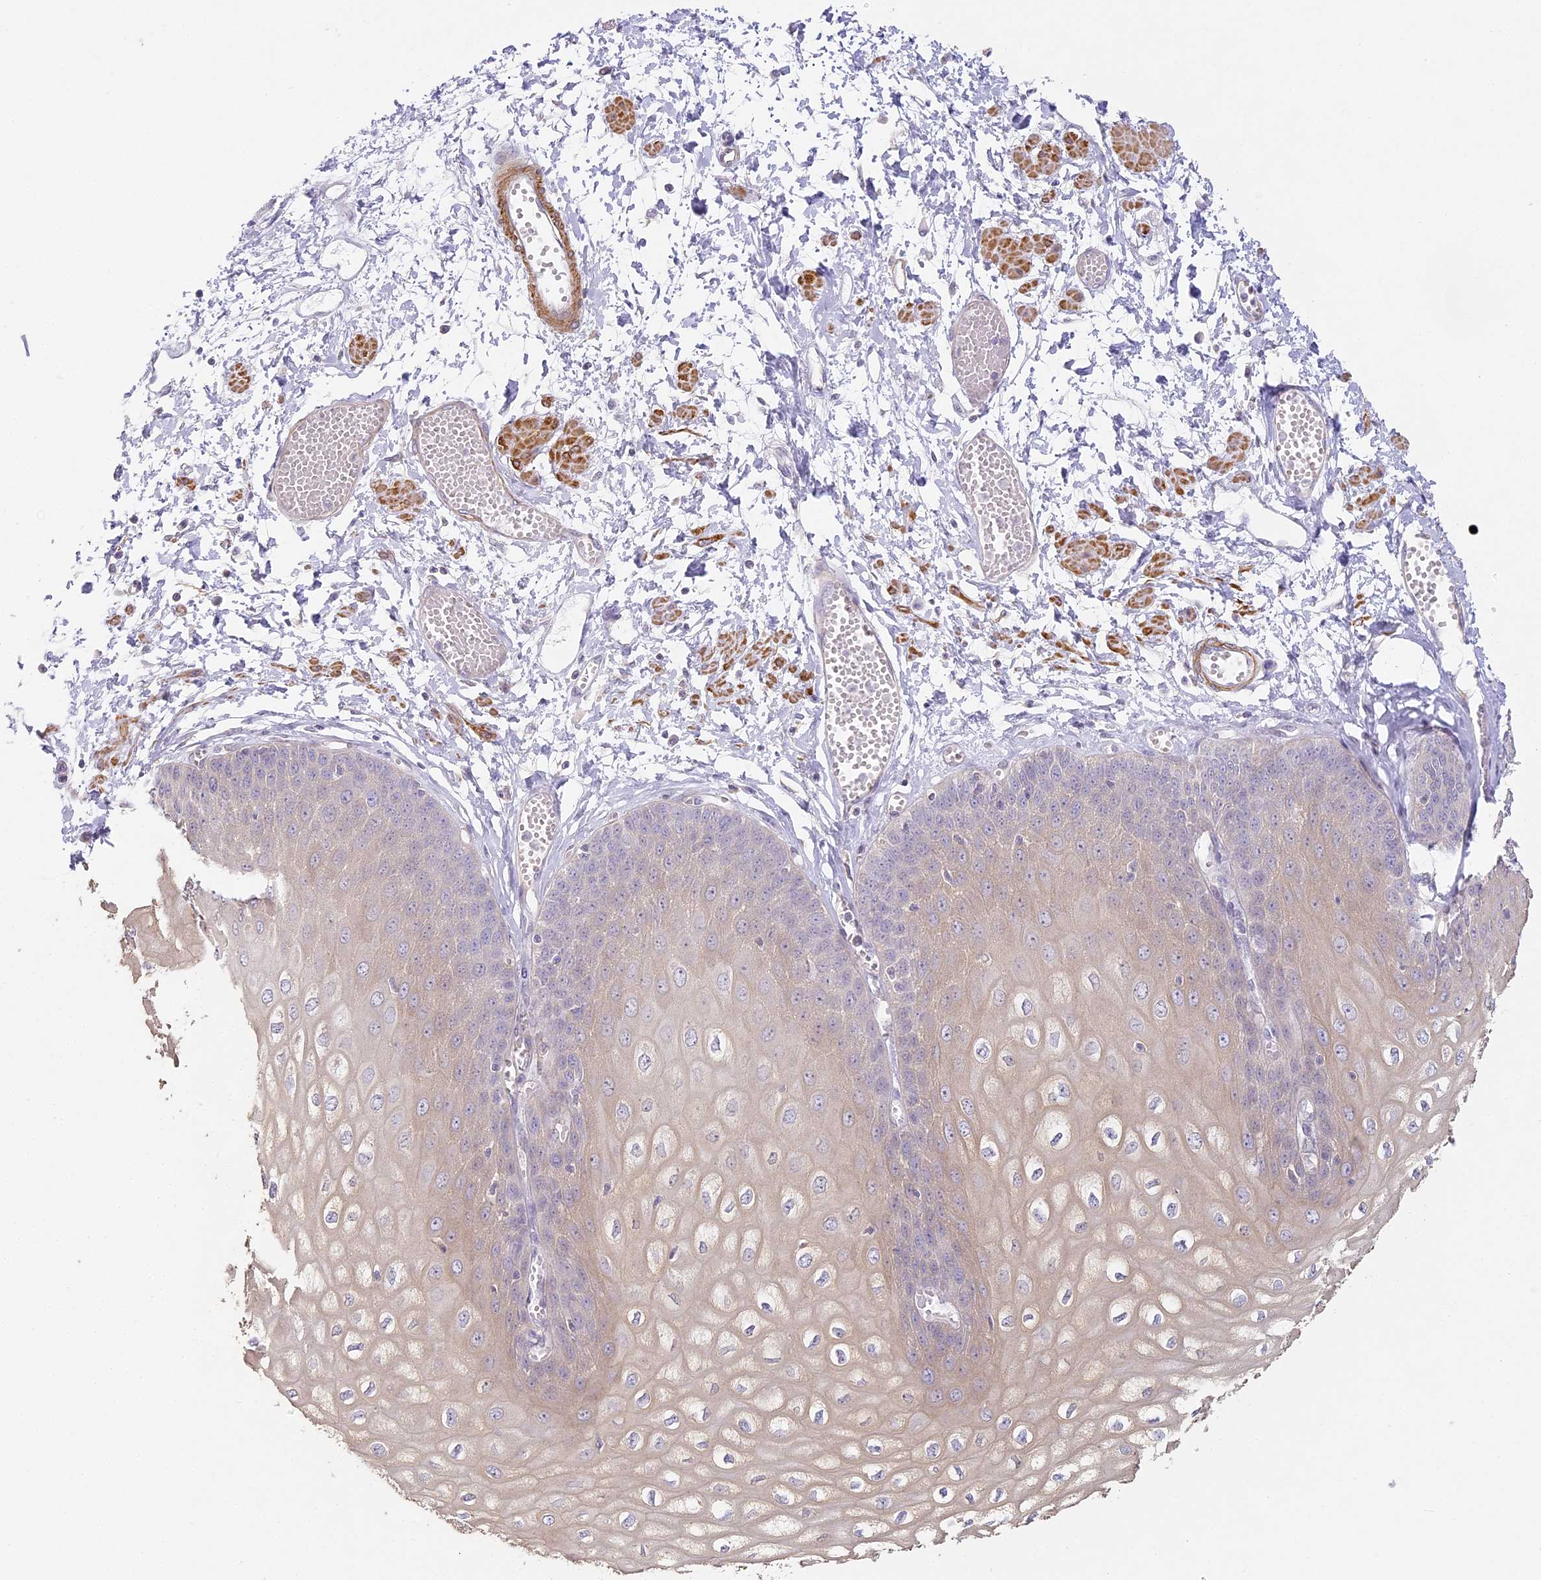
{"staining": {"intensity": "weak", "quantity": "25%-75%", "location": "cytoplasmic/membranous"}, "tissue": "esophagus", "cell_type": "Squamous epithelial cells", "image_type": "normal", "snomed": [{"axis": "morphology", "description": "Normal tissue, NOS"}, {"axis": "topography", "description": "Esophagus"}], "caption": "Brown immunohistochemical staining in normal esophagus shows weak cytoplasmic/membranous staining in approximately 25%-75% of squamous epithelial cells. (DAB (3,3'-diaminobenzidine) IHC with brightfield microscopy, high magnification).", "gene": "MED28", "patient": {"sex": "male", "age": 60}}